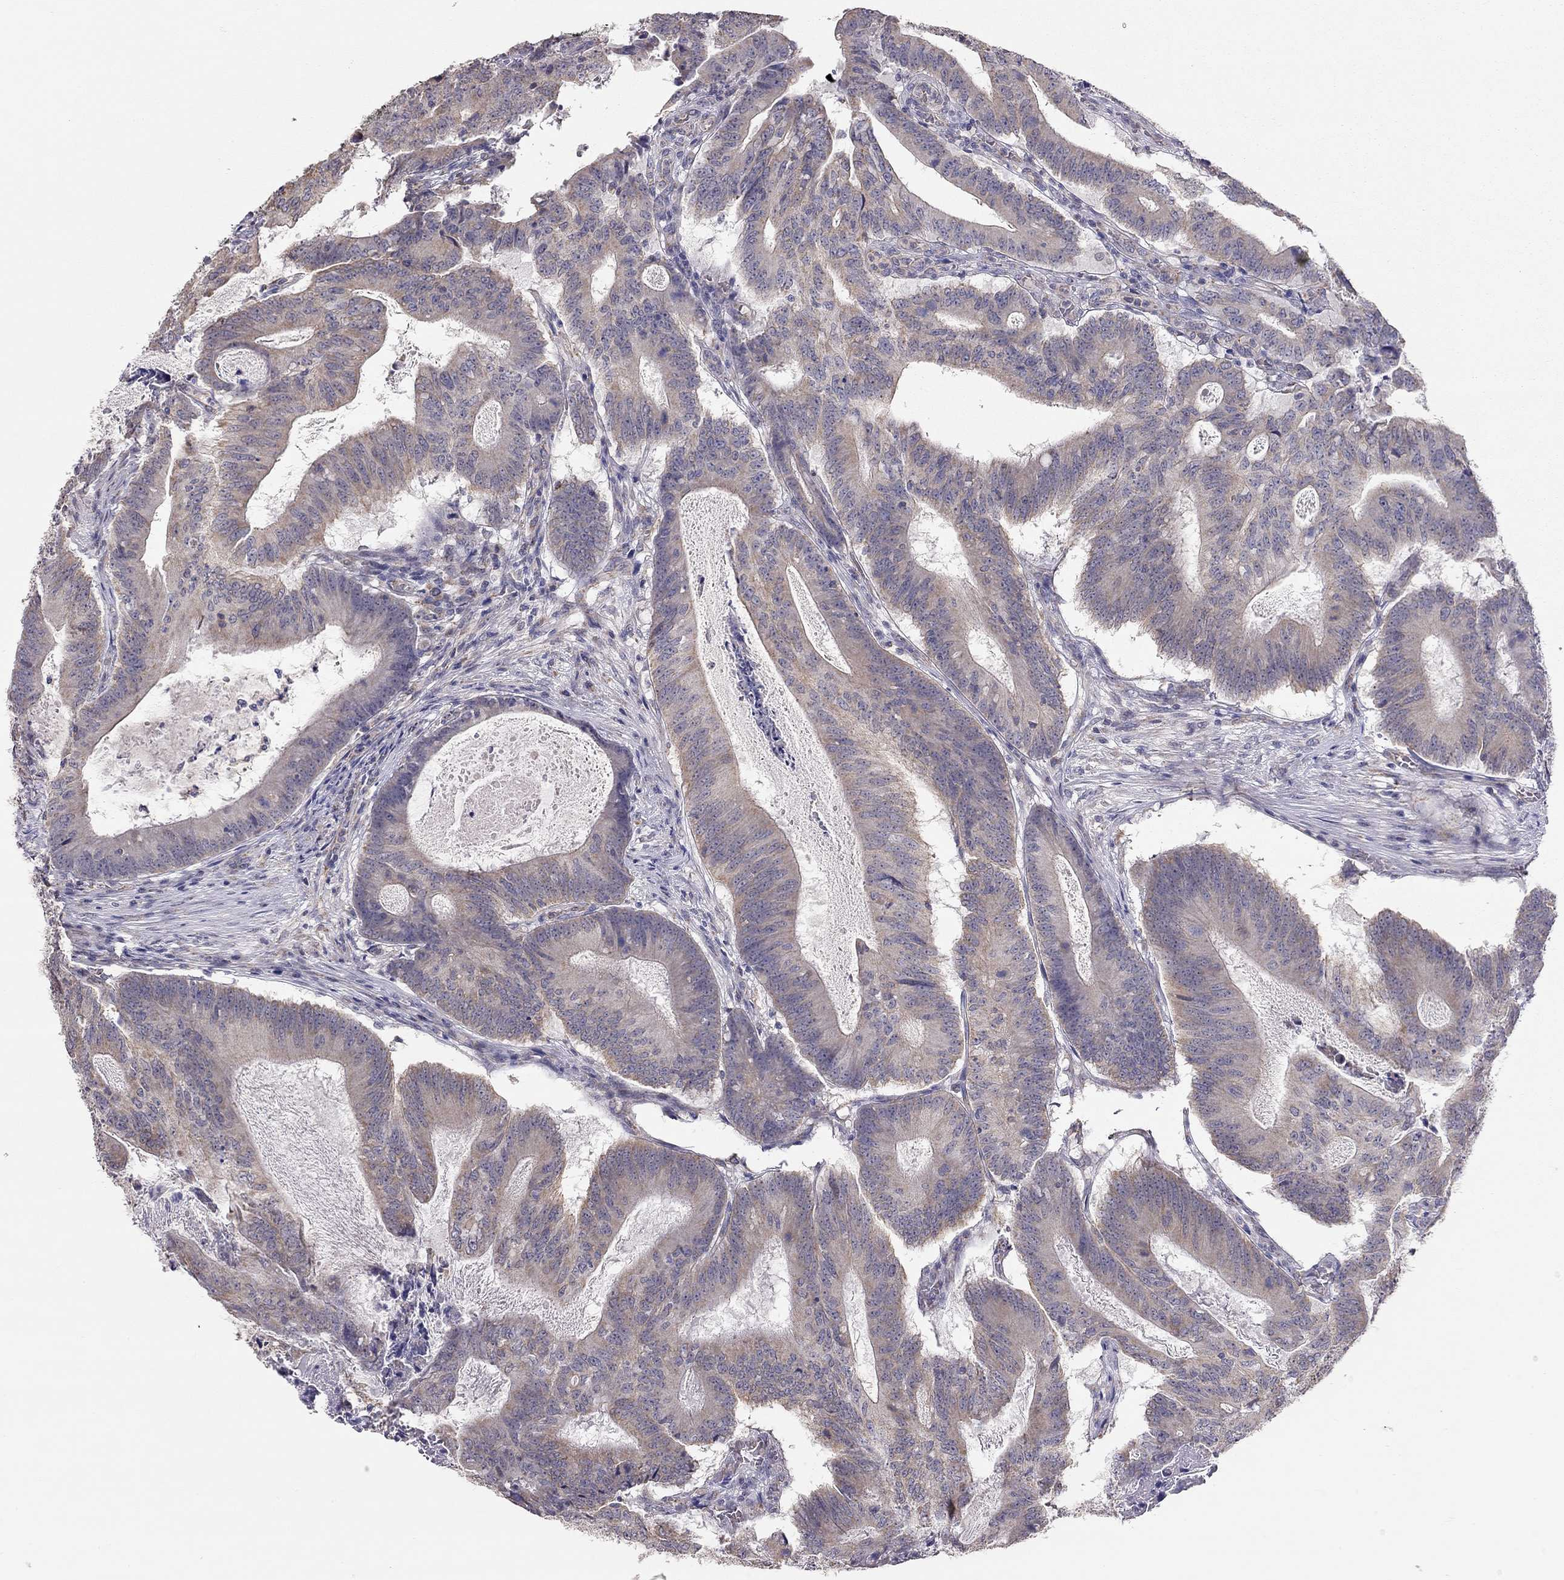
{"staining": {"intensity": "weak", "quantity": ">75%", "location": "cytoplasmic/membranous"}, "tissue": "colorectal cancer", "cell_type": "Tumor cells", "image_type": "cancer", "snomed": [{"axis": "morphology", "description": "Adenocarcinoma, NOS"}, {"axis": "topography", "description": "Colon"}], "caption": "Immunohistochemistry image of human colorectal cancer (adenocarcinoma) stained for a protein (brown), which exhibits low levels of weak cytoplasmic/membranous expression in about >75% of tumor cells.", "gene": "LRIT3", "patient": {"sex": "female", "age": 70}}